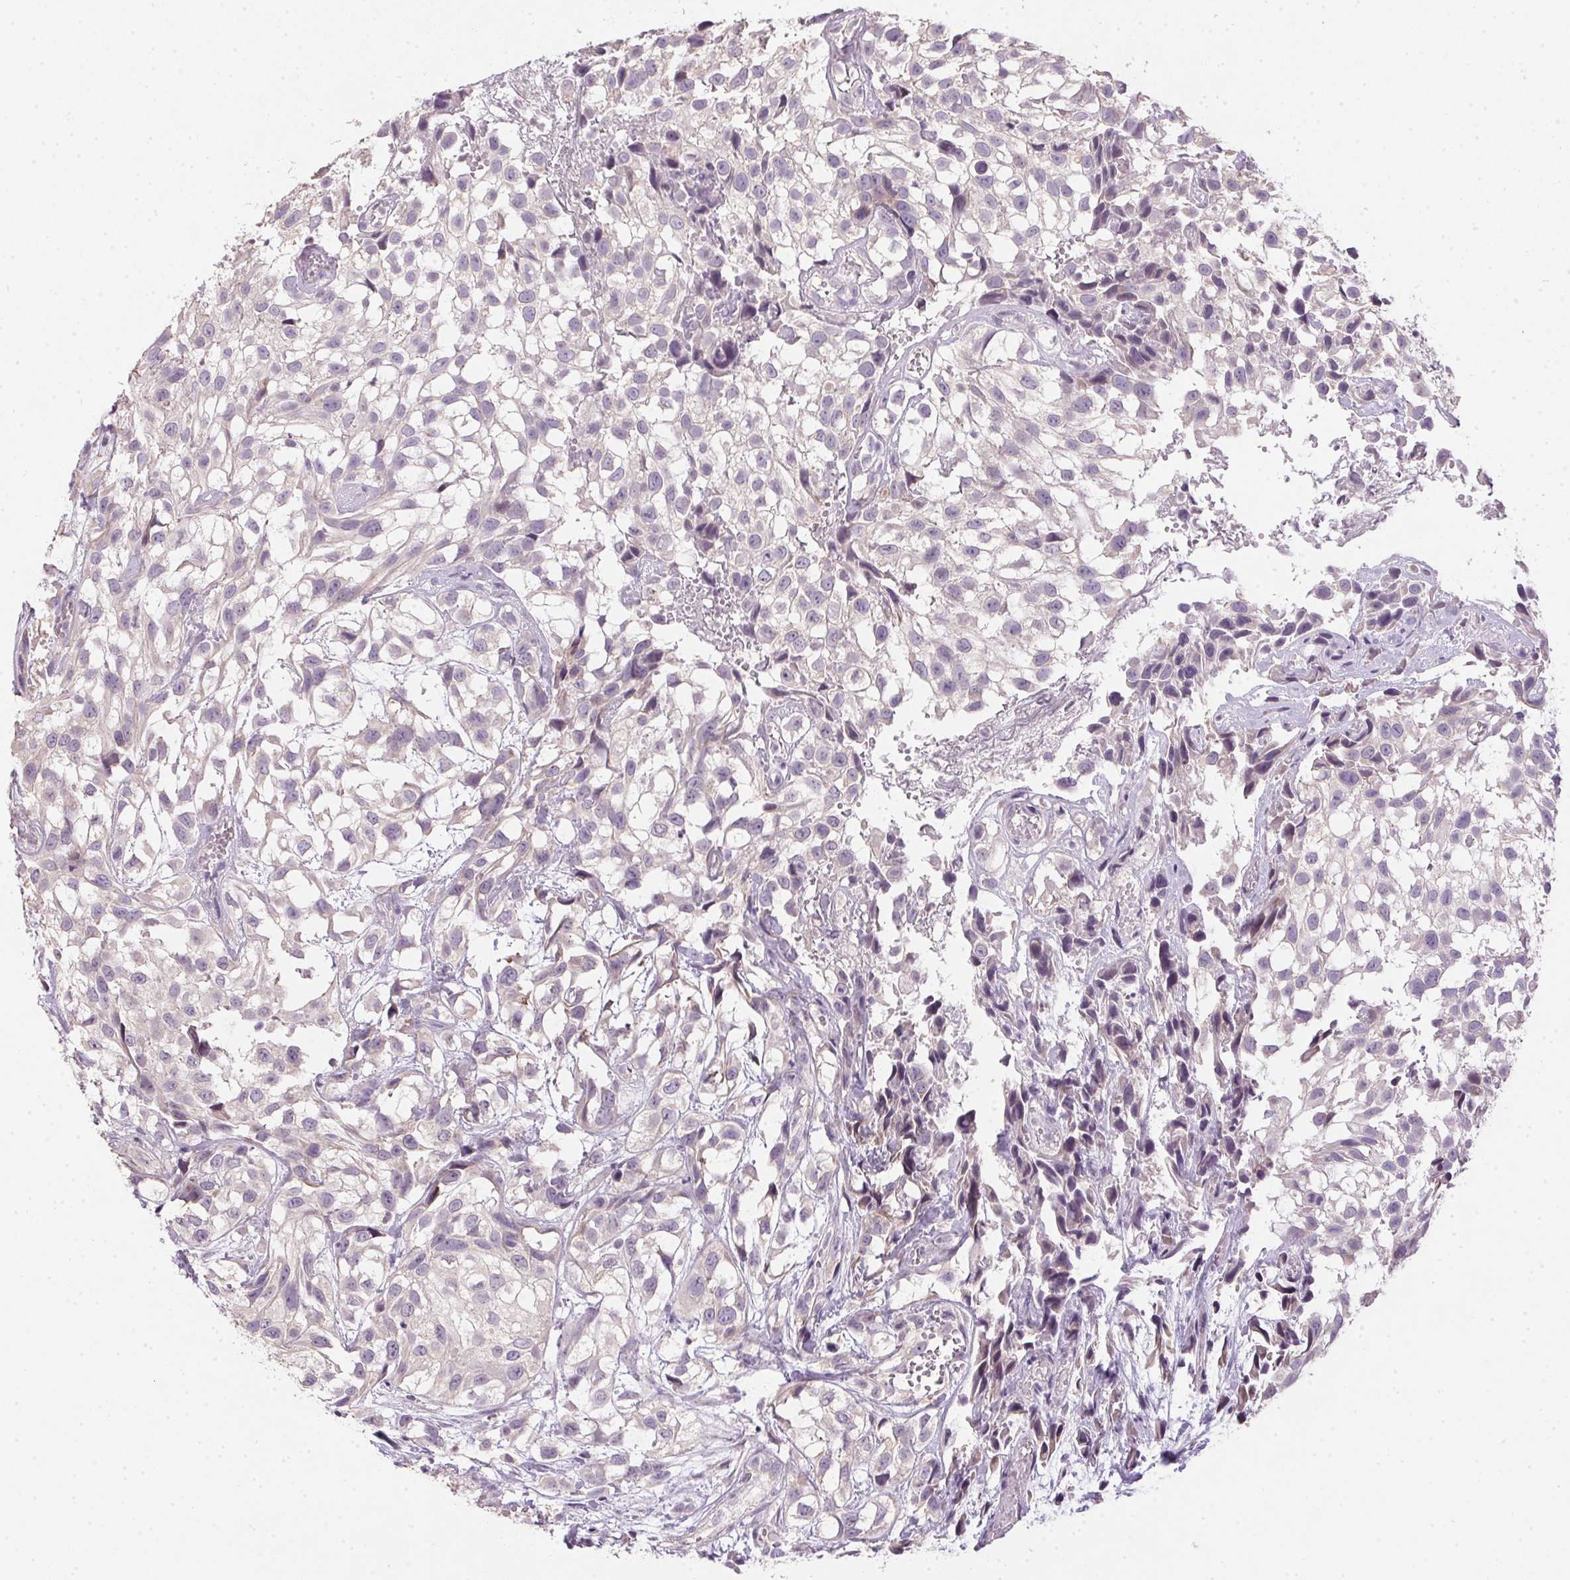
{"staining": {"intensity": "negative", "quantity": "none", "location": "none"}, "tissue": "urothelial cancer", "cell_type": "Tumor cells", "image_type": "cancer", "snomed": [{"axis": "morphology", "description": "Urothelial carcinoma, High grade"}, {"axis": "topography", "description": "Urinary bladder"}], "caption": "Urothelial carcinoma (high-grade) was stained to show a protein in brown. There is no significant expression in tumor cells.", "gene": "SPACA9", "patient": {"sex": "male", "age": 56}}